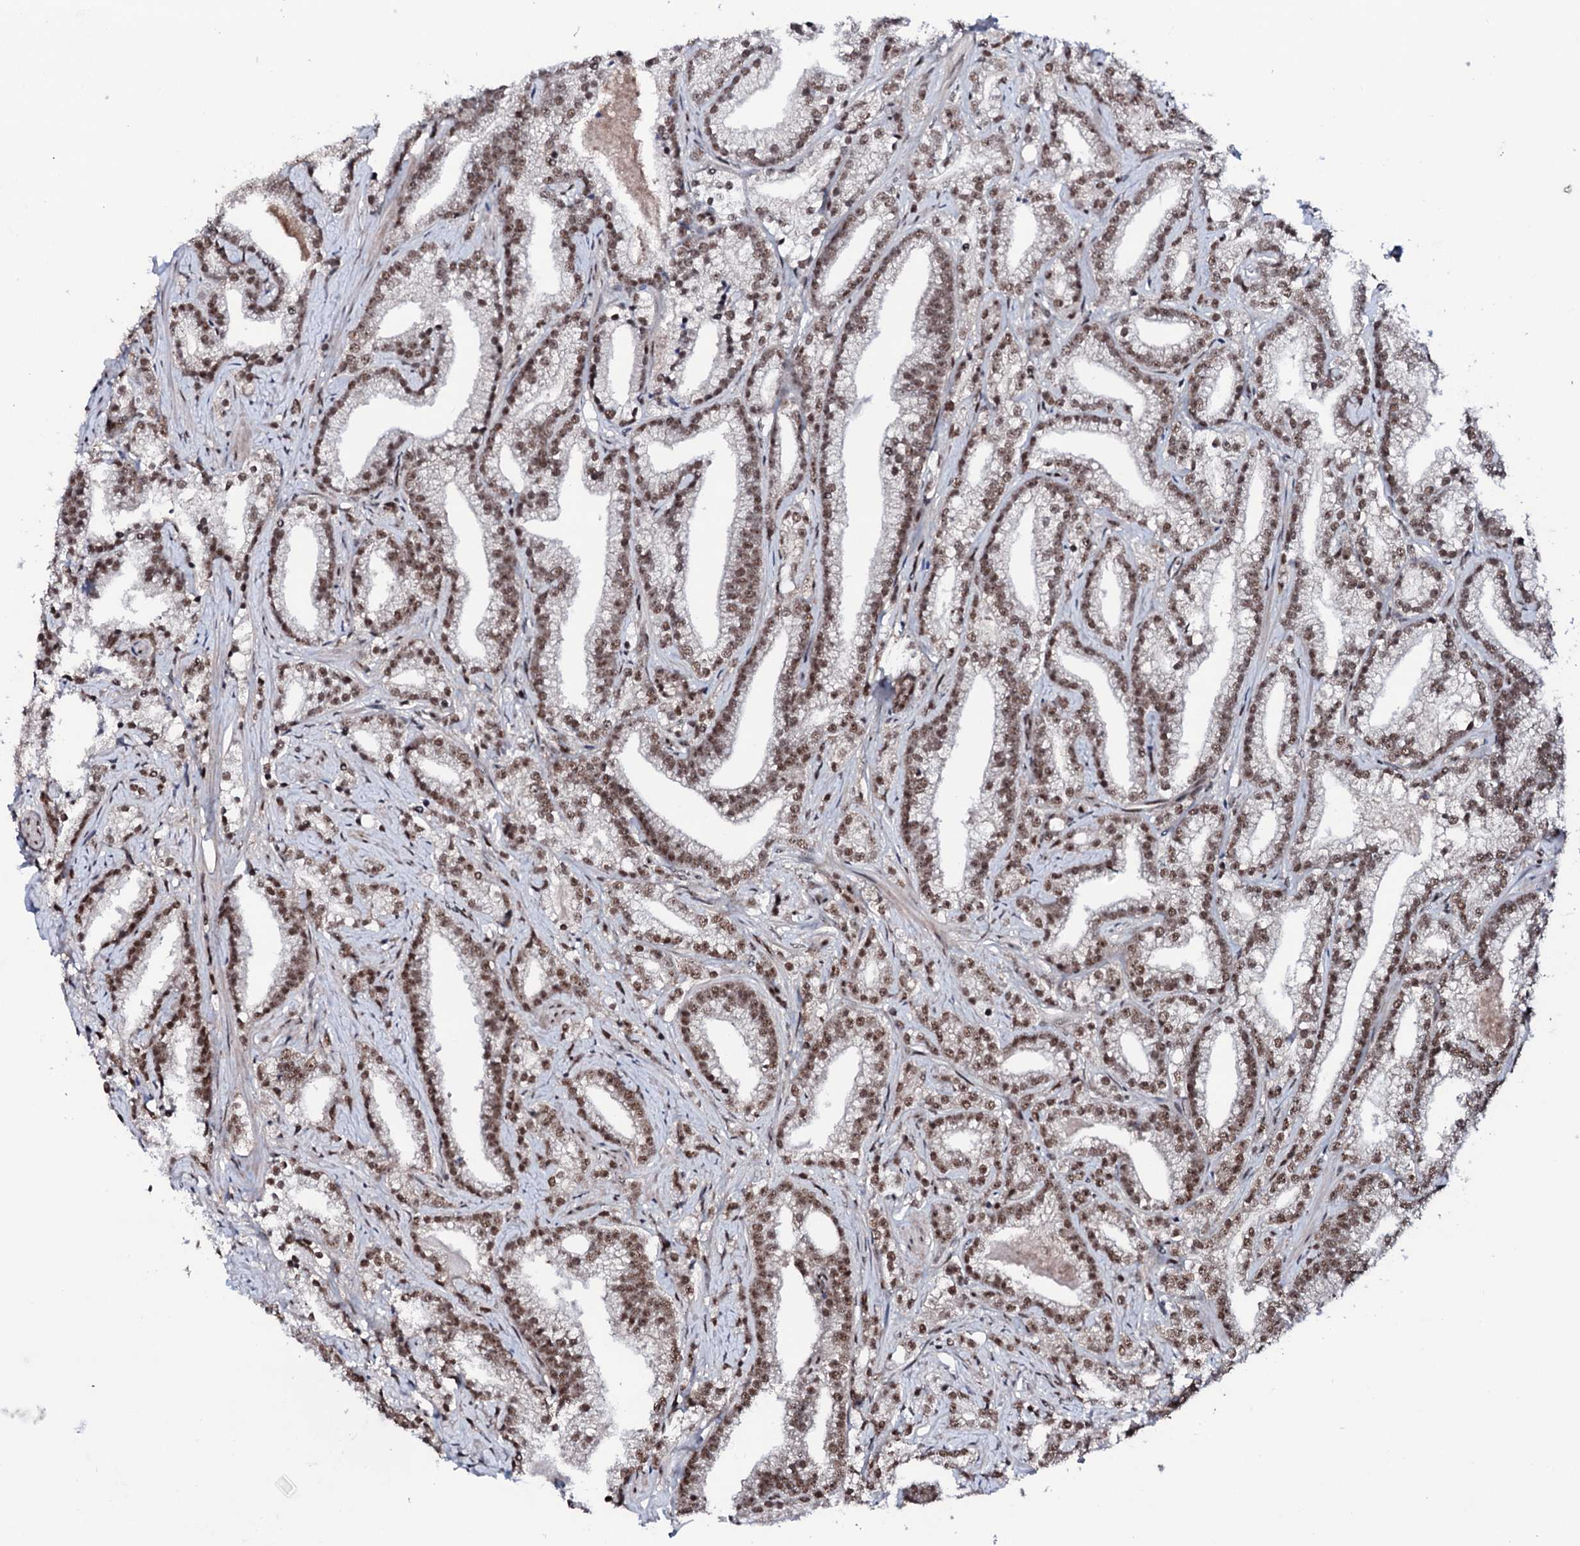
{"staining": {"intensity": "moderate", "quantity": ">75%", "location": "nuclear"}, "tissue": "prostate cancer", "cell_type": "Tumor cells", "image_type": "cancer", "snomed": [{"axis": "morphology", "description": "Adenocarcinoma, High grade"}, {"axis": "topography", "description": "Prostate and seminal vesicle, NOS"}], "caption": "High-grade adenocarcinoma (prostate) stained for a protein (brown) demonstrates moderate nuclear positive expression in approximately >75% of tumor cells.", "gene": "PRPF18", "patient": {"sex": "male", "age": 67}}